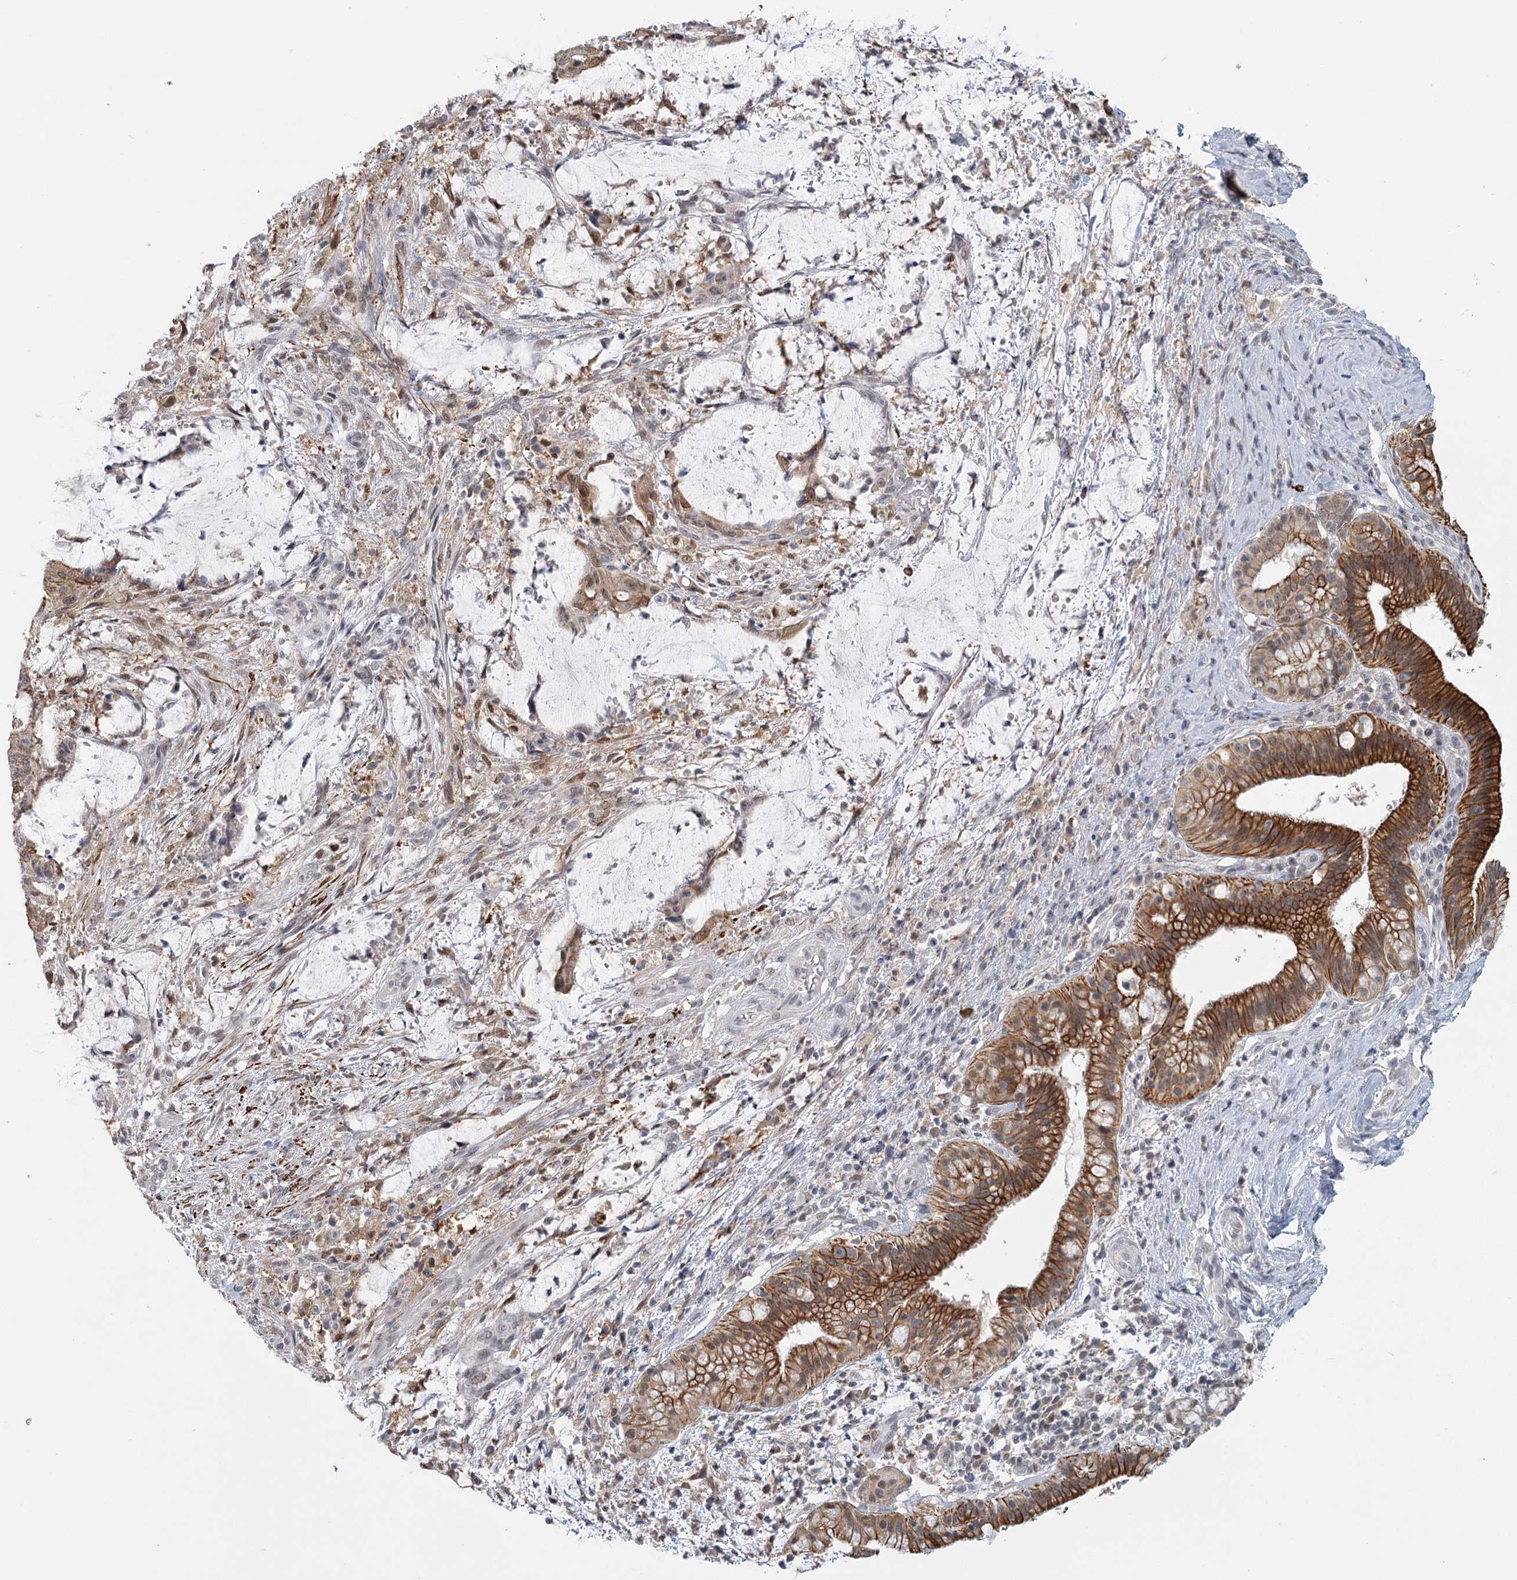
{"staining": {"intensity": "moderate", "quantity": "25%-75%", "location": "cytoplasmic/membranous"}, "tissue": "liver cancer", "cell_type": "Tumor cells", "image_type": "cancer", "snomed": [{"axis": "morphology", "description": "Normal tissue, NOS"}, {"axis": "morphology", "description": "Cholangiocarcinoma"}, {"axis": "topography", "description": "Liver"}, {"axis": "topography", "description": "Peripheral nerve tissue"}], "caption": "A high-resolution histopathology image shows IHC staining of liver cancer, which shows moderate cytoplasmic/membranous expression in approximately 25%-75% of tumor cells. (brown staining indicates protein expression, while blue staining denotes nuclei).", "gene": "TMEM70", "patient": {"sex": "female", "age": 73}}